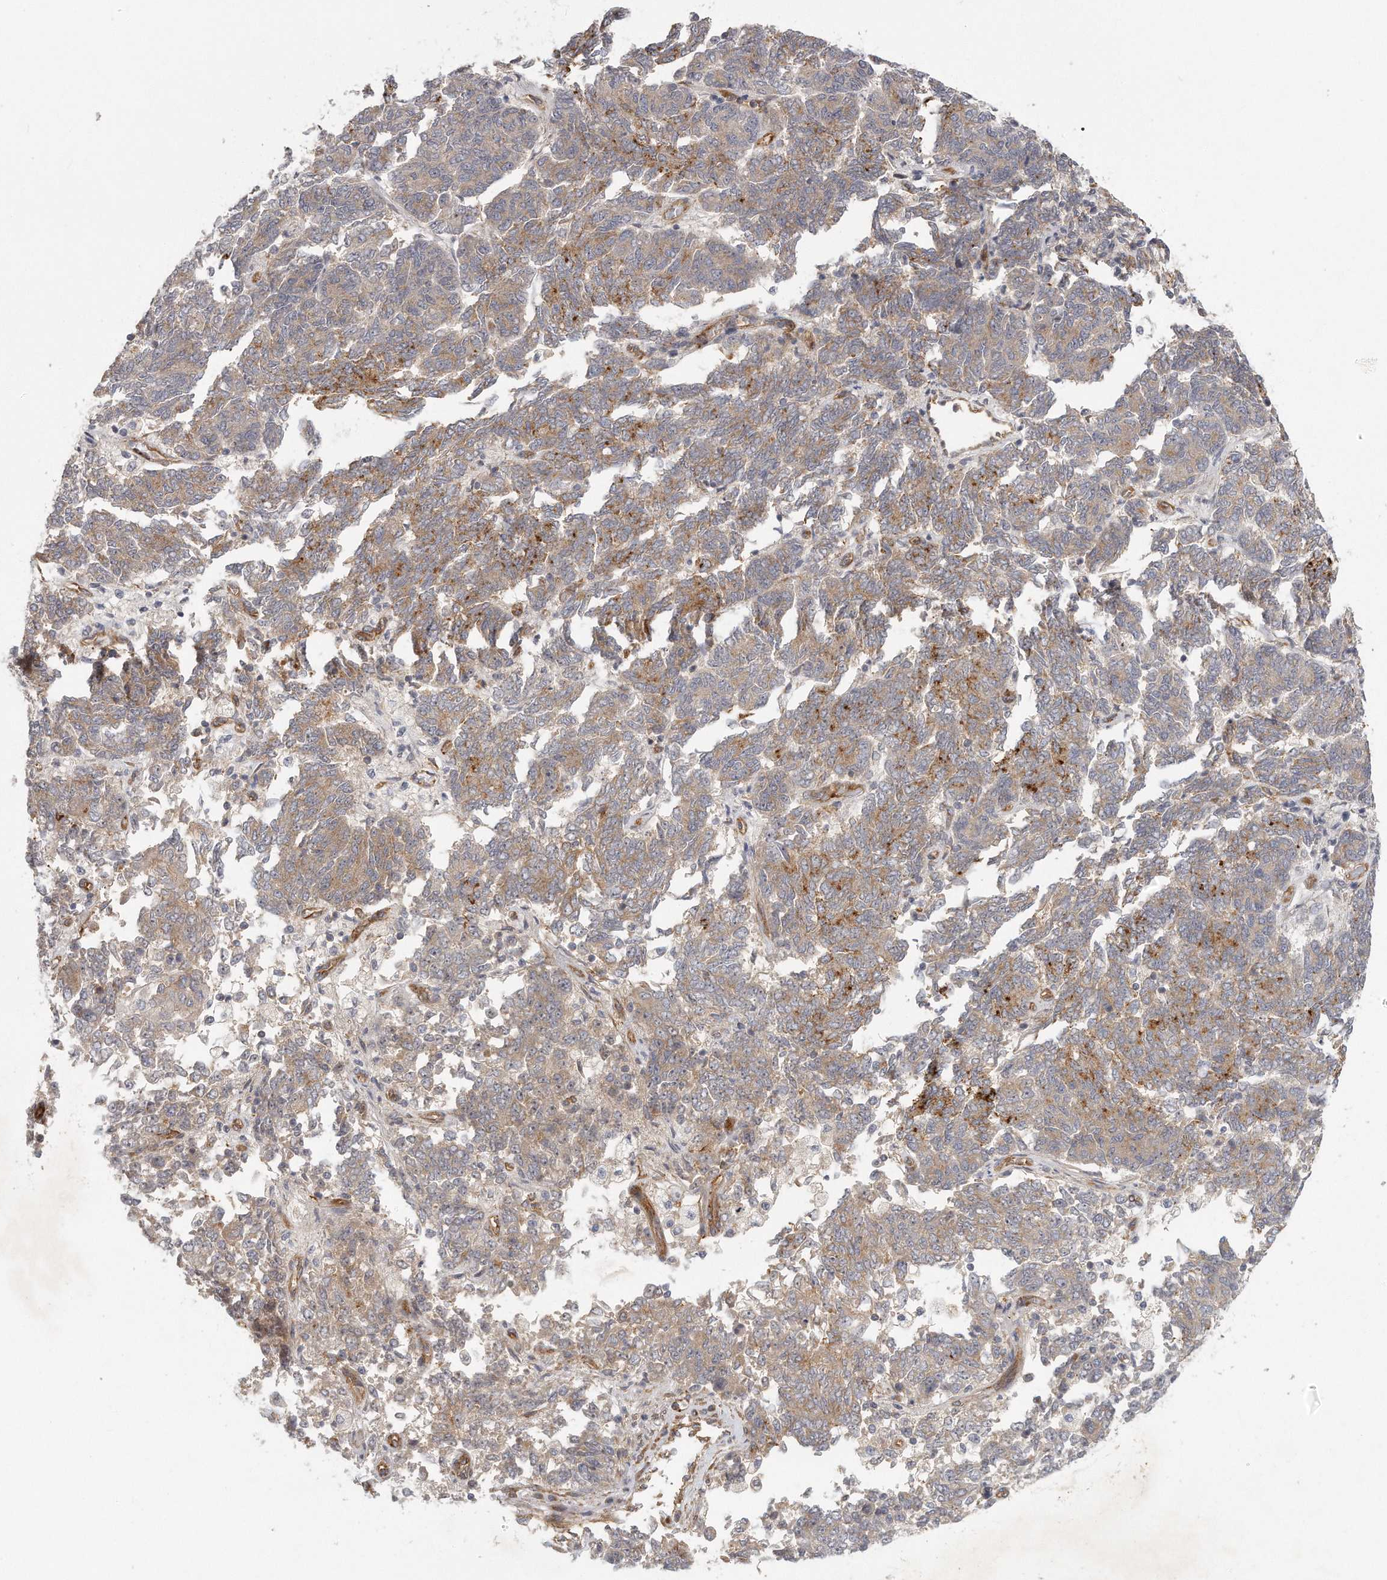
{"staining": {"intensity": "moderate", "quantity": ">75%", "location": "cytoplasmic/membranous"}, "tissue": "endometrial cancer", "cell_type": "Tumor cells", "image_type": "cancer", "snomed": [{"axis": "morphology", "description": "Adenocarcinoma, NOS"}, {"axis": "topography", "description": "Endometrium"}], "caption": "A photomicrograph of endometrial cancer stained for a protein exhibits moderate cytoplasmic/membranous brown staining in tumor cells. The protein is shown in brown color, while the nuclei are stained blue.", "gene": "MTERF4", "patient": {"sex": "female", "age": 80}}